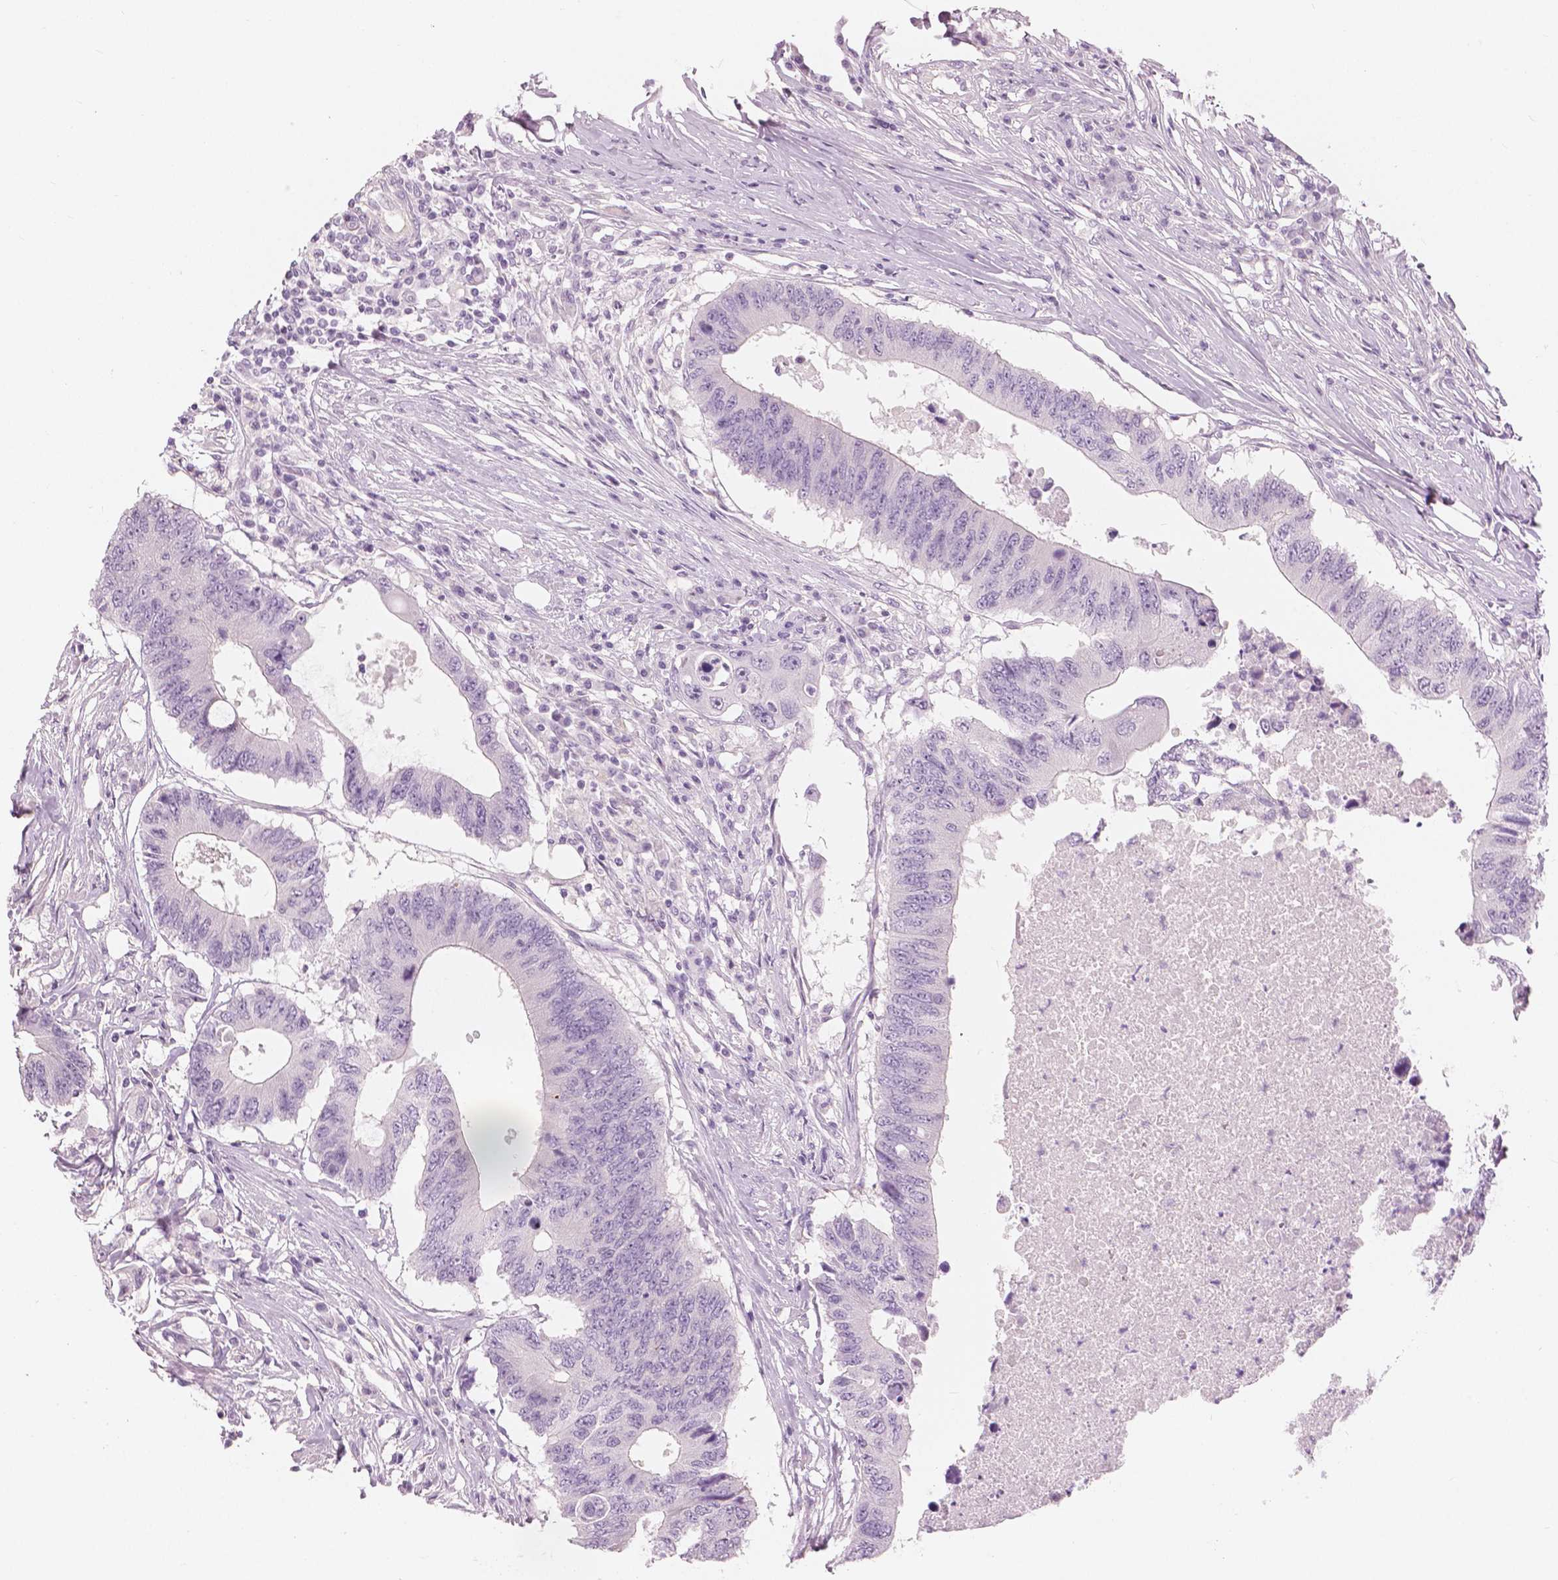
{"staining": {"intensity": "negative", "quantity": "none", "location": "none"}, "tissue": "colorectal cancer", "cell_type": "Tumor cells", "image_type": "cancer", "snomed": [{"axis": "morphology", "description": "Adenocarcinoma, NOS"}, {"axis": "topography", "description": "Colon"}], "caption": "Immunohistochemical staining of human colorectal cancer (adenocarcinoma) displays no significant expression in tumor cells.", "gene": "SLC24A1", "patient": {"sex": "male", "age": 71}}